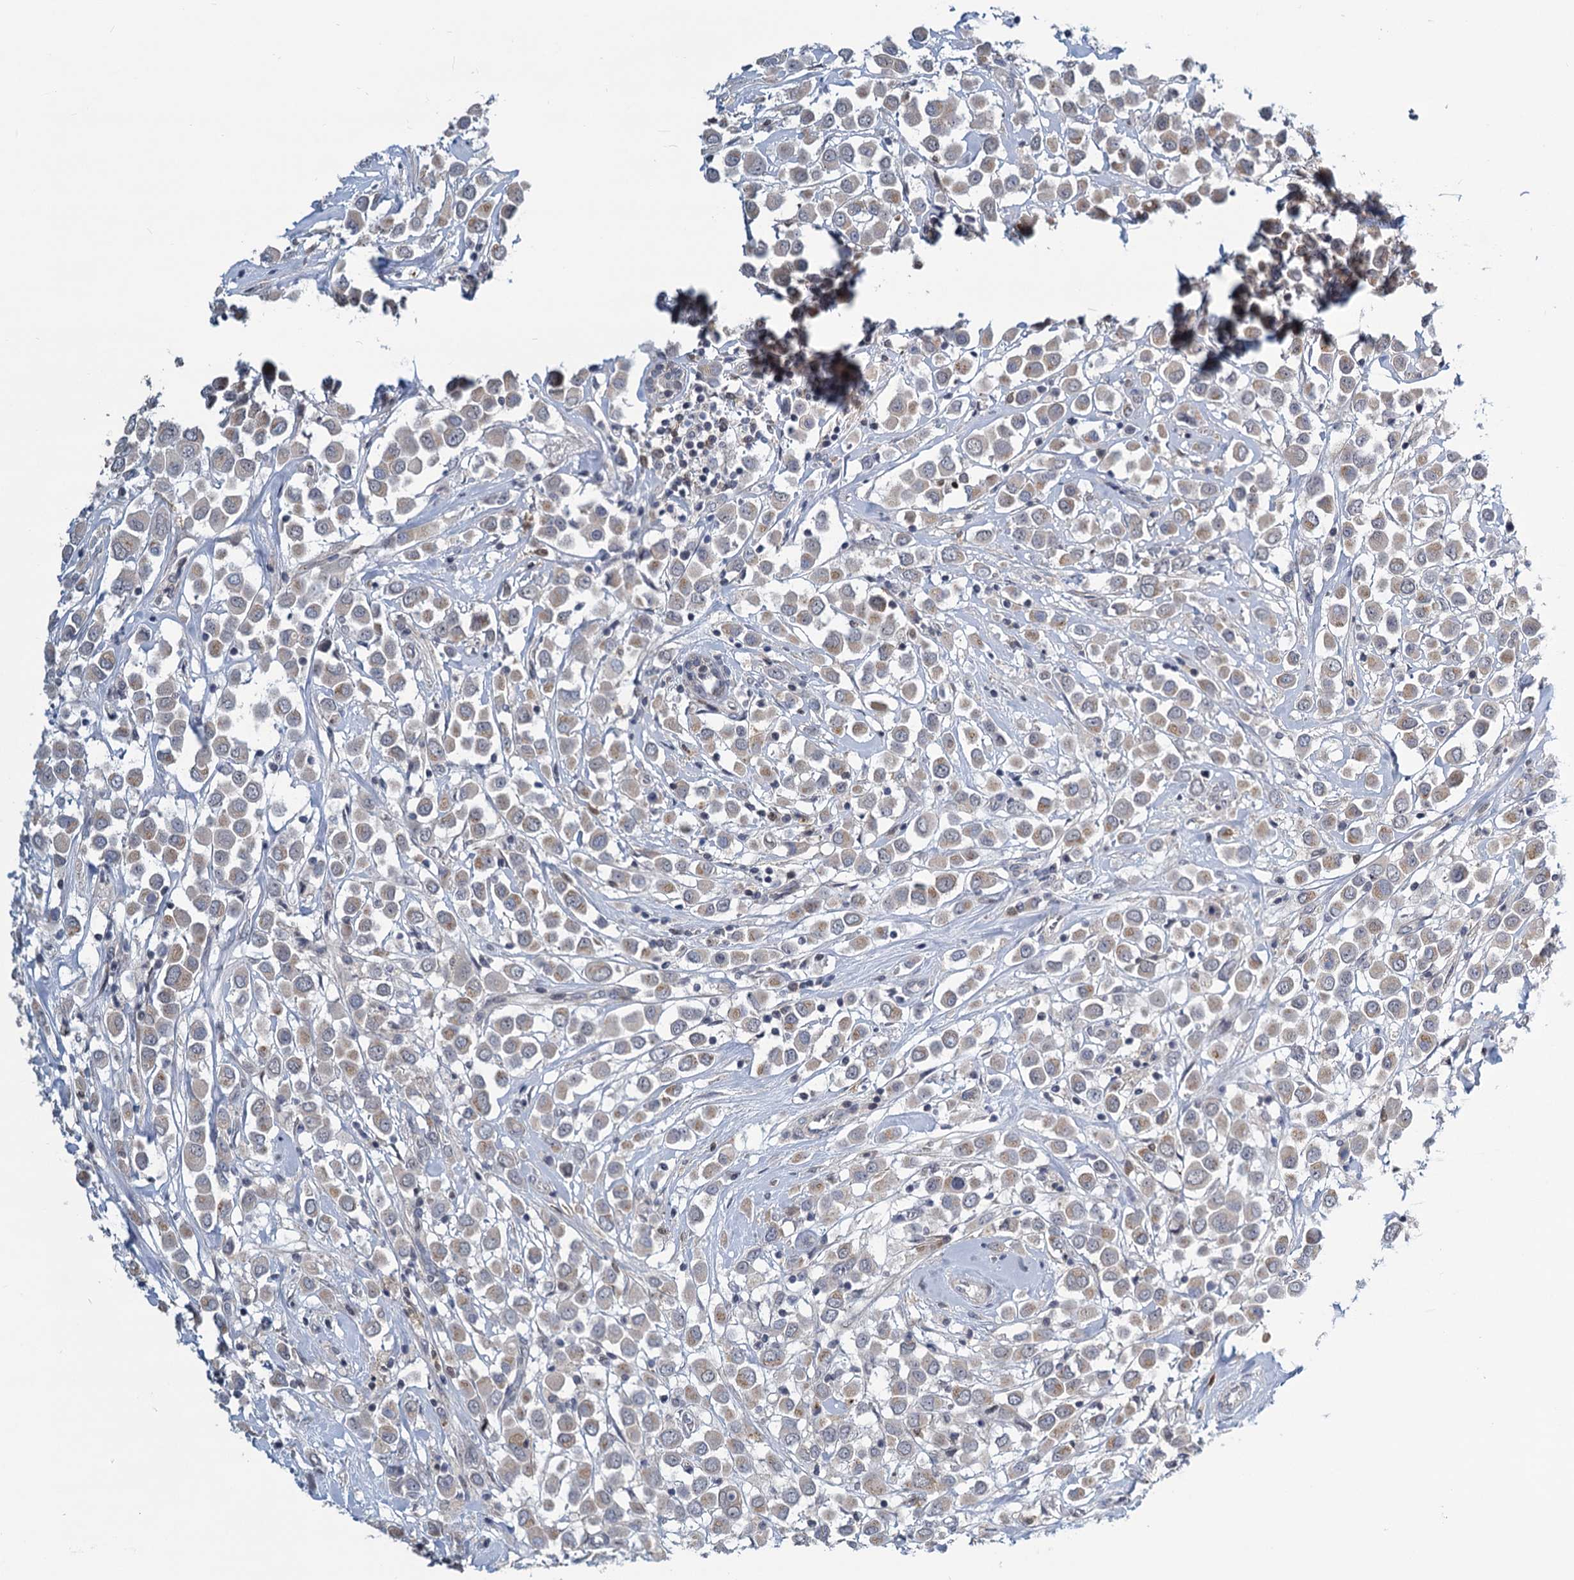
{"staining": {"intensity": "weak", "quantity": ">75%", "location": "cytoplasmic/membranous"}, "tissue": "breast cancer", "cell_type": "Tumor cells", "image_type": "cancer", "snomed": [{"axis": "morphology", "description": "Duct carcinoma"}, {"axis": "topography", "description": "Breast"}], "caption": "Breast cancer (intraductal carcinoma) was stained to show a protein in brown. There is low levels of weak cytoplasmic/membranous expression in approximately >75% of tumor cells. The staining was performed using DAB, with brown indicating positive protein expression. Nuclei are stained blue with hematoxylin.", "gene": "STAP1", "patient": {"sex": "female", "age": 61}}